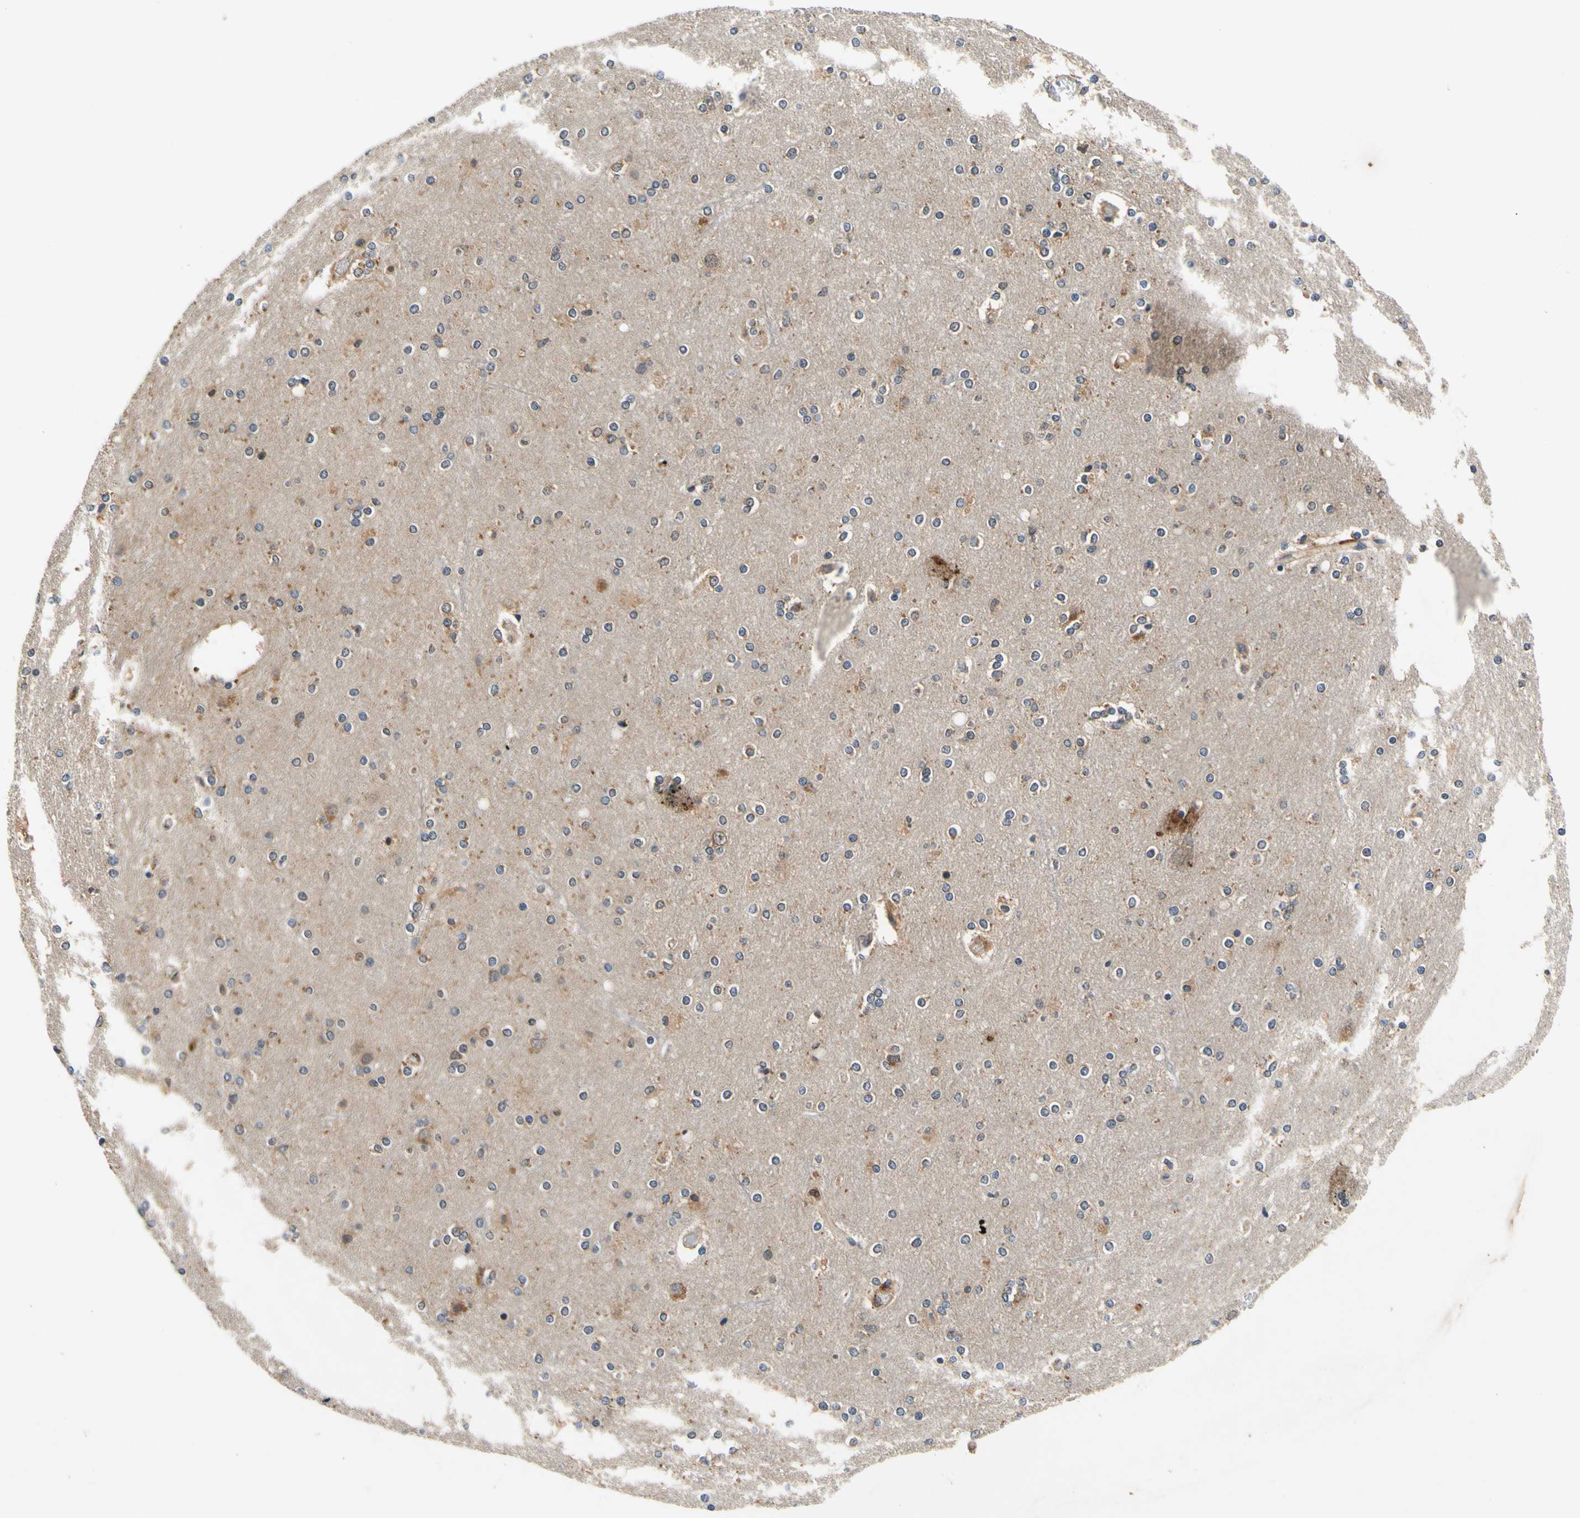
{"staining": {"intensity": "weak", "quantity": "<25%", "location": "cytoplasmic/membranous"}, "tissue": "cerebral cortex", "cell_type": "Endothelial cells", "image_type": "normal", "snomed": [{"axis": "morphology", "description": "Normal tissue, NOS"}, {"axis": "topography", "description": "Cerebral cortex"}], "caption": "High power microscopy histopathology image of an immunohistochemistry image of unremarkable cerebral cortex, revealing no significant positivity in endothelial cells. (DAB (3,3'-diaminobenzidine) immunohistochemistry (IHC) with hematoxylin counter stain).", "gene": "PLA2G4A", "patient": {"sex": "female", "age": 54}}